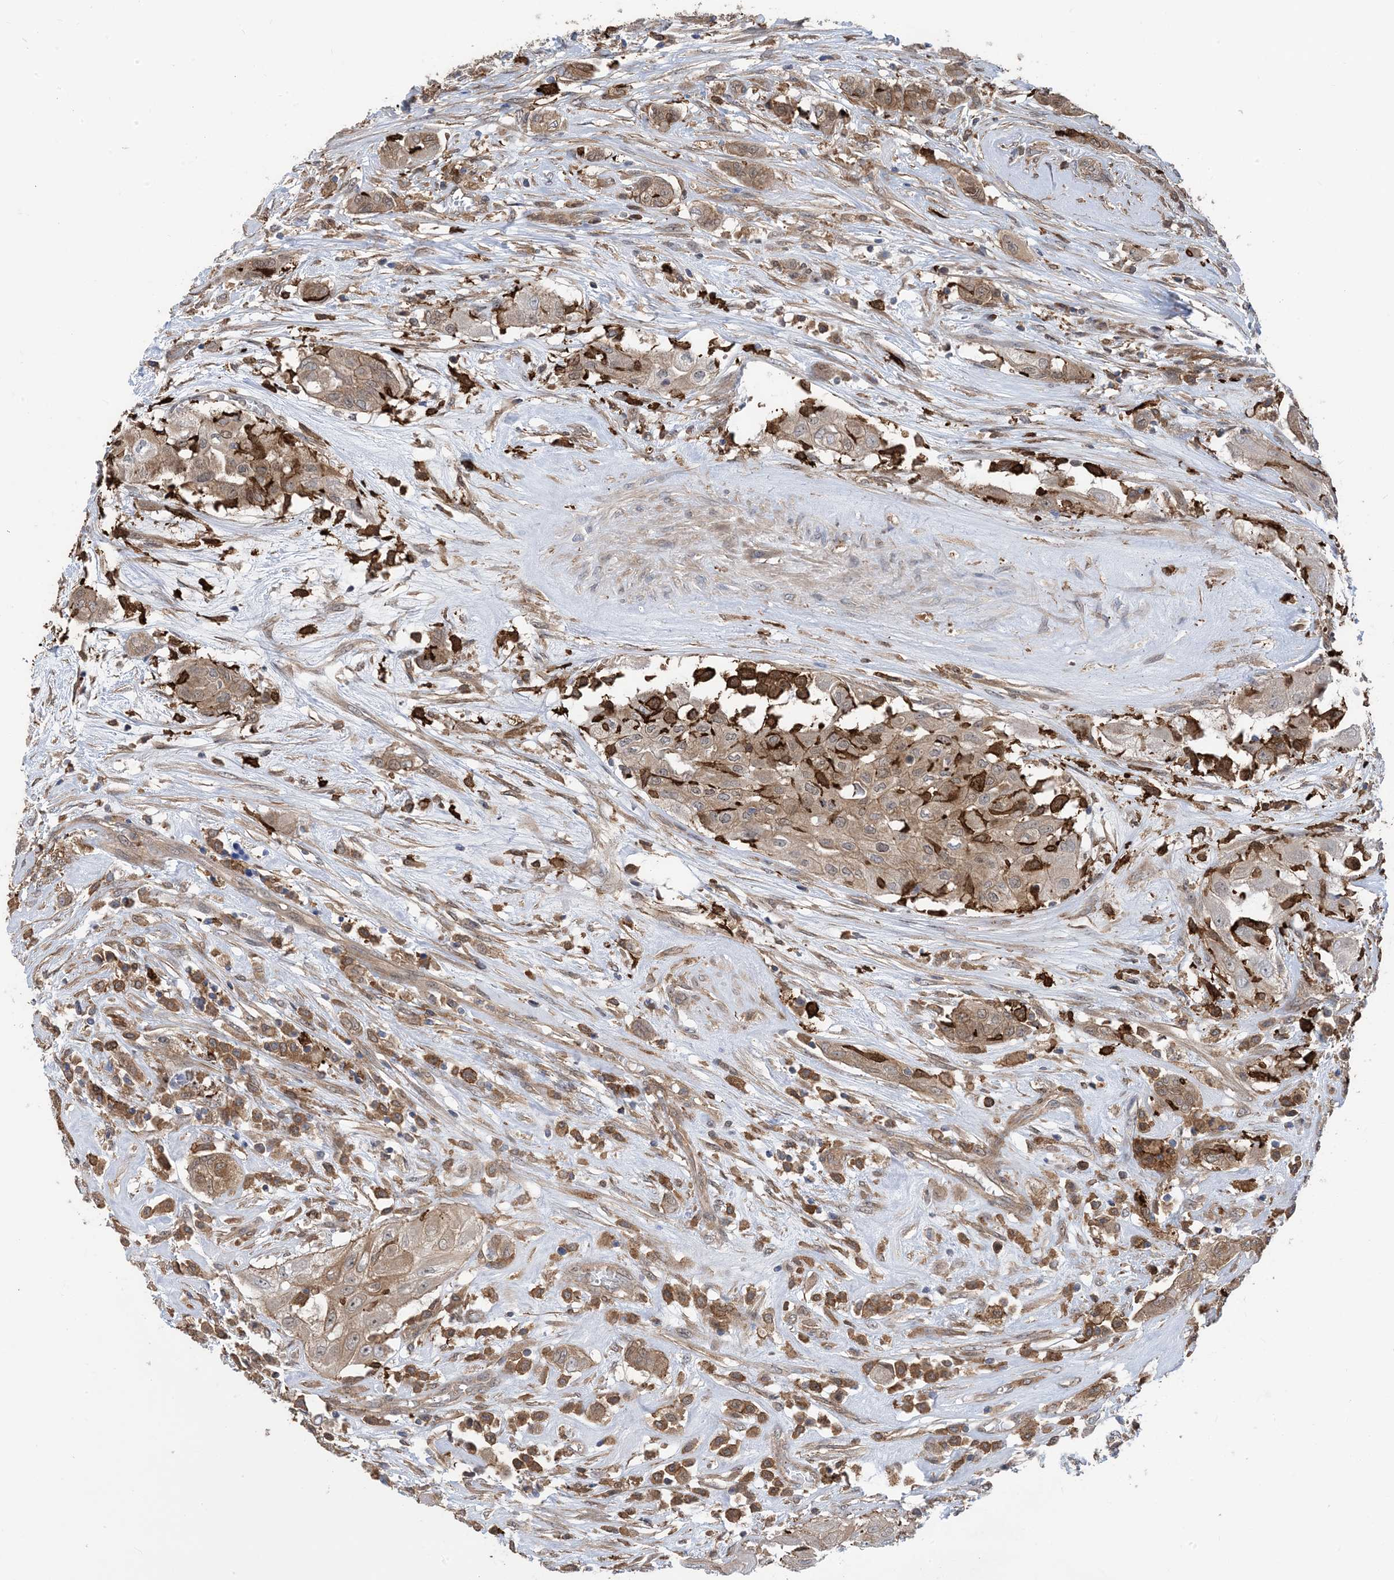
{"staining": {"intensity": "weak", "quantity": "25%-75%", "location": "cytoplasmic/membranous"}, "tissue": "thyroid cancer", "cell_type": "Tumor cells", "image_type": "cancer", "snomed": [{"axis": "morphology", "description": "Papillary adenocarcinoma, NOS"}, {"axis": "topography", "description": "Thyroid gland"}], "caption": "Immunohistochemistry (IHC) micrograph of human thyroid cancer (papillary adenocarcinoma) stained for a protein (brown), which exhibits low levels of weak cytoplasmic/membranous staining in about 25%-75% of tumor cells.", "gene": "HS1BP3", "patient": {"sex": "female", "age": 59}}